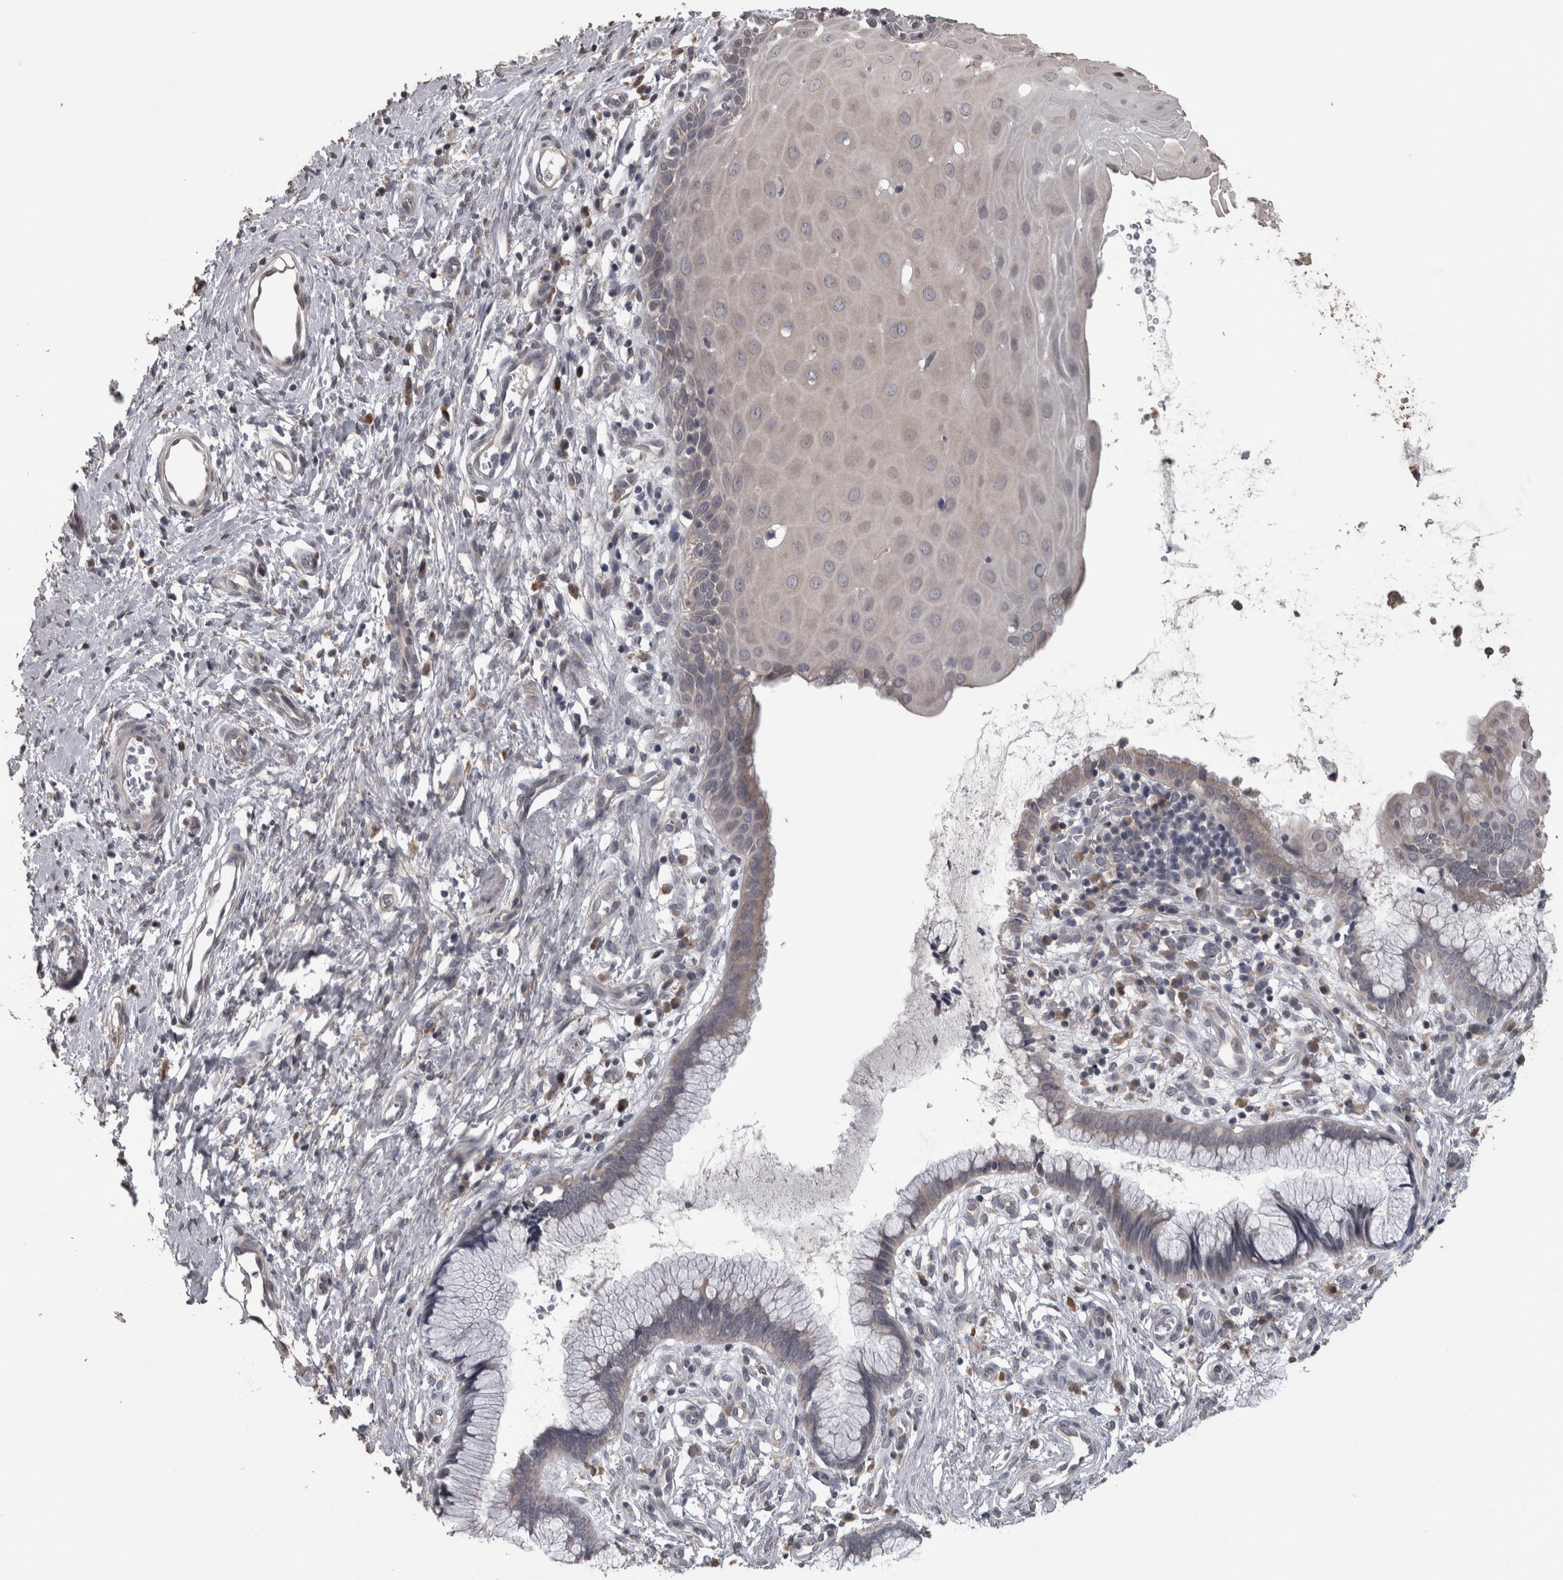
{"staining": {"intensity": "negative", "quantity": "none", "location": "none"}, "tissue": "cervix", "cell_type": "Glandular cells", "image_type": "normal", "snomed": [{"axis": "morphology", "description": "Normal tissue, NOS"}, {"axis": "topography", "description": "Cervix"}], "caption": "This is a image of immunohistochemistry (IHC) staining of normal cervix, which shows no positivity in glandular cells.", "gene": "RAB29", "patient": {"sex": "female", "age": 75}}